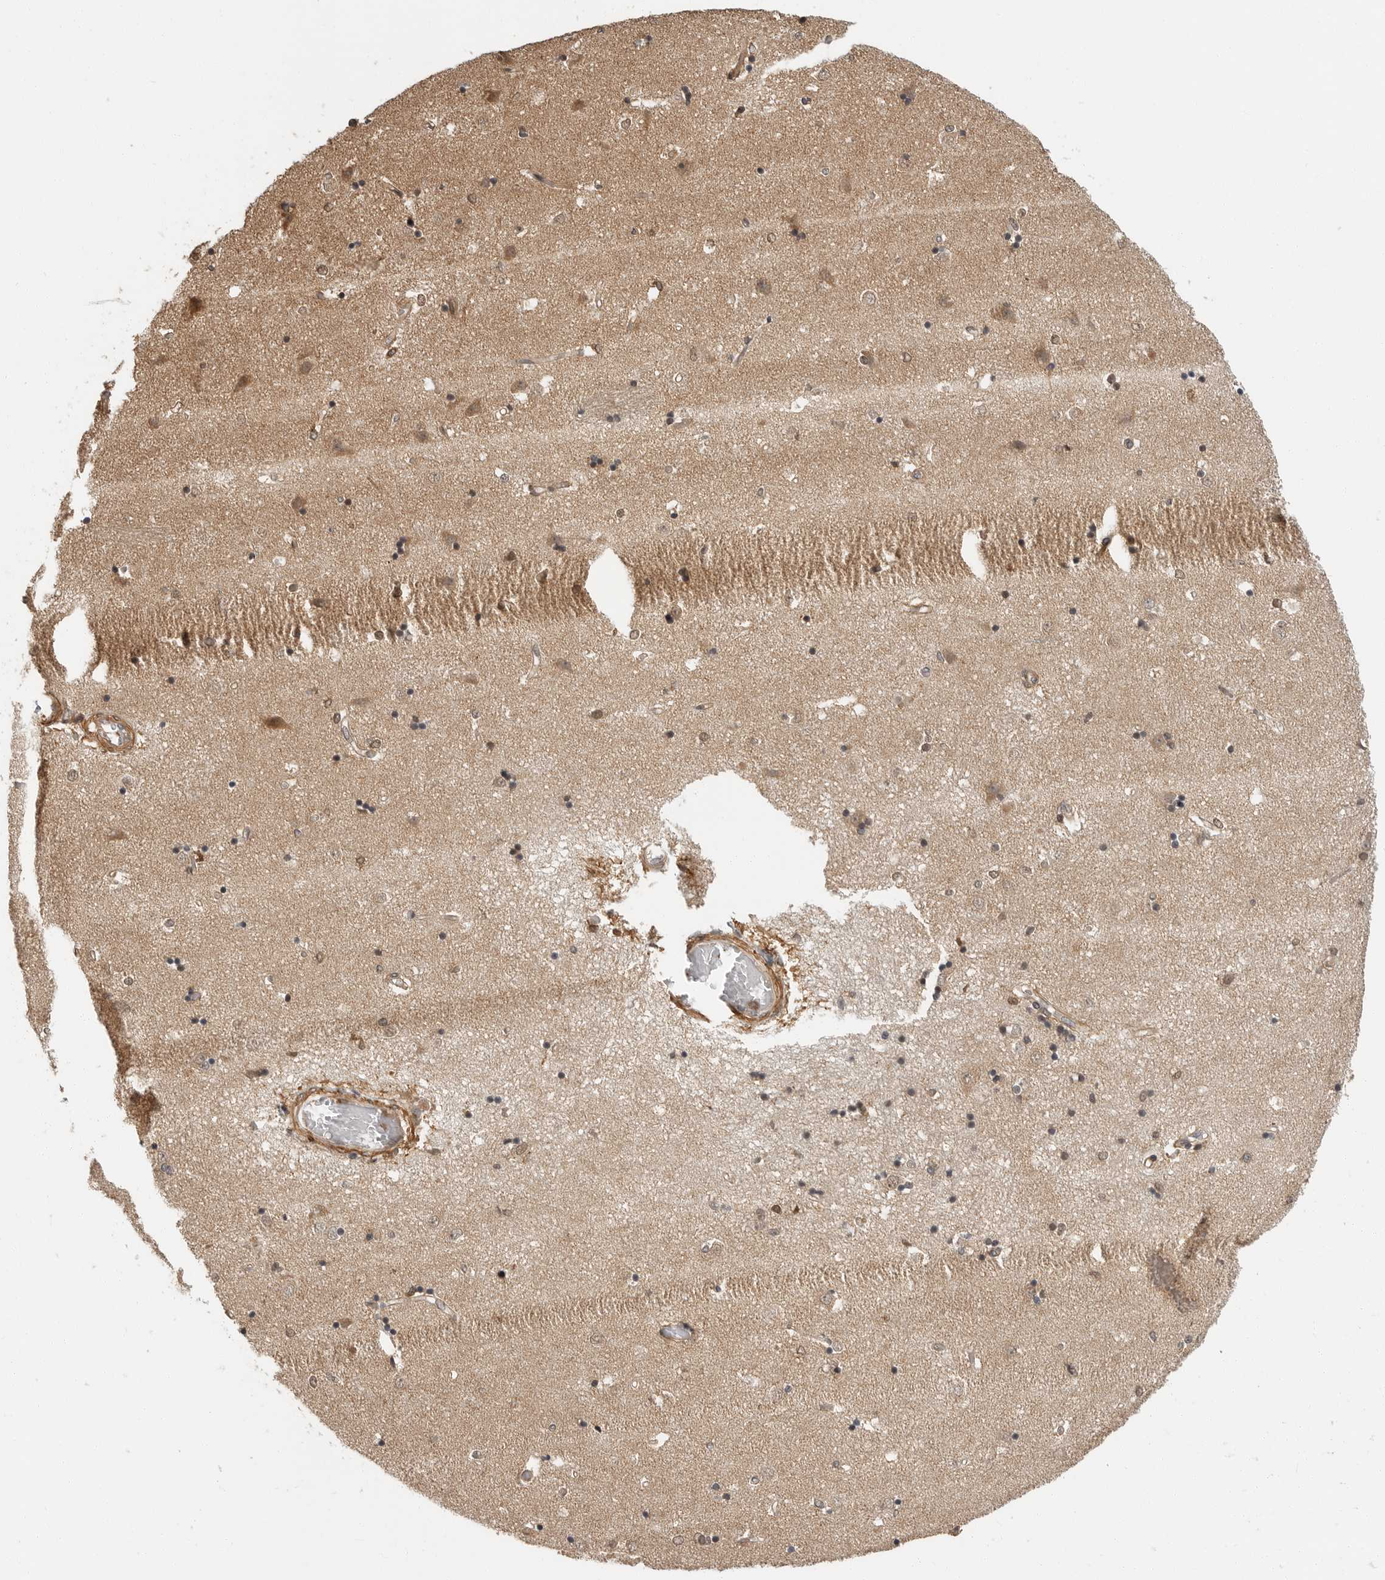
{"staining": {"intensity": "weak", "quantity": "25%-75%", "location": "cytoplasmic/membranous,nuclear"}, "tissue": "caudate", "cell_type": "Glial cells", "image_type": "normal", "snomed": [{"axis": "morphology", "description": "Normal tissue, NOS"}, {"axis": "topography", "description": "Lateral ventricle wall"}], "caption": "Human caudate stained for a protein (brown) exhibits weak cytoplasmic/membranous,nuclear positive positivity in about 25%-75% of glial cells.", "gene": "ERN1", "patient": {"sex": "male", "age": 45}}